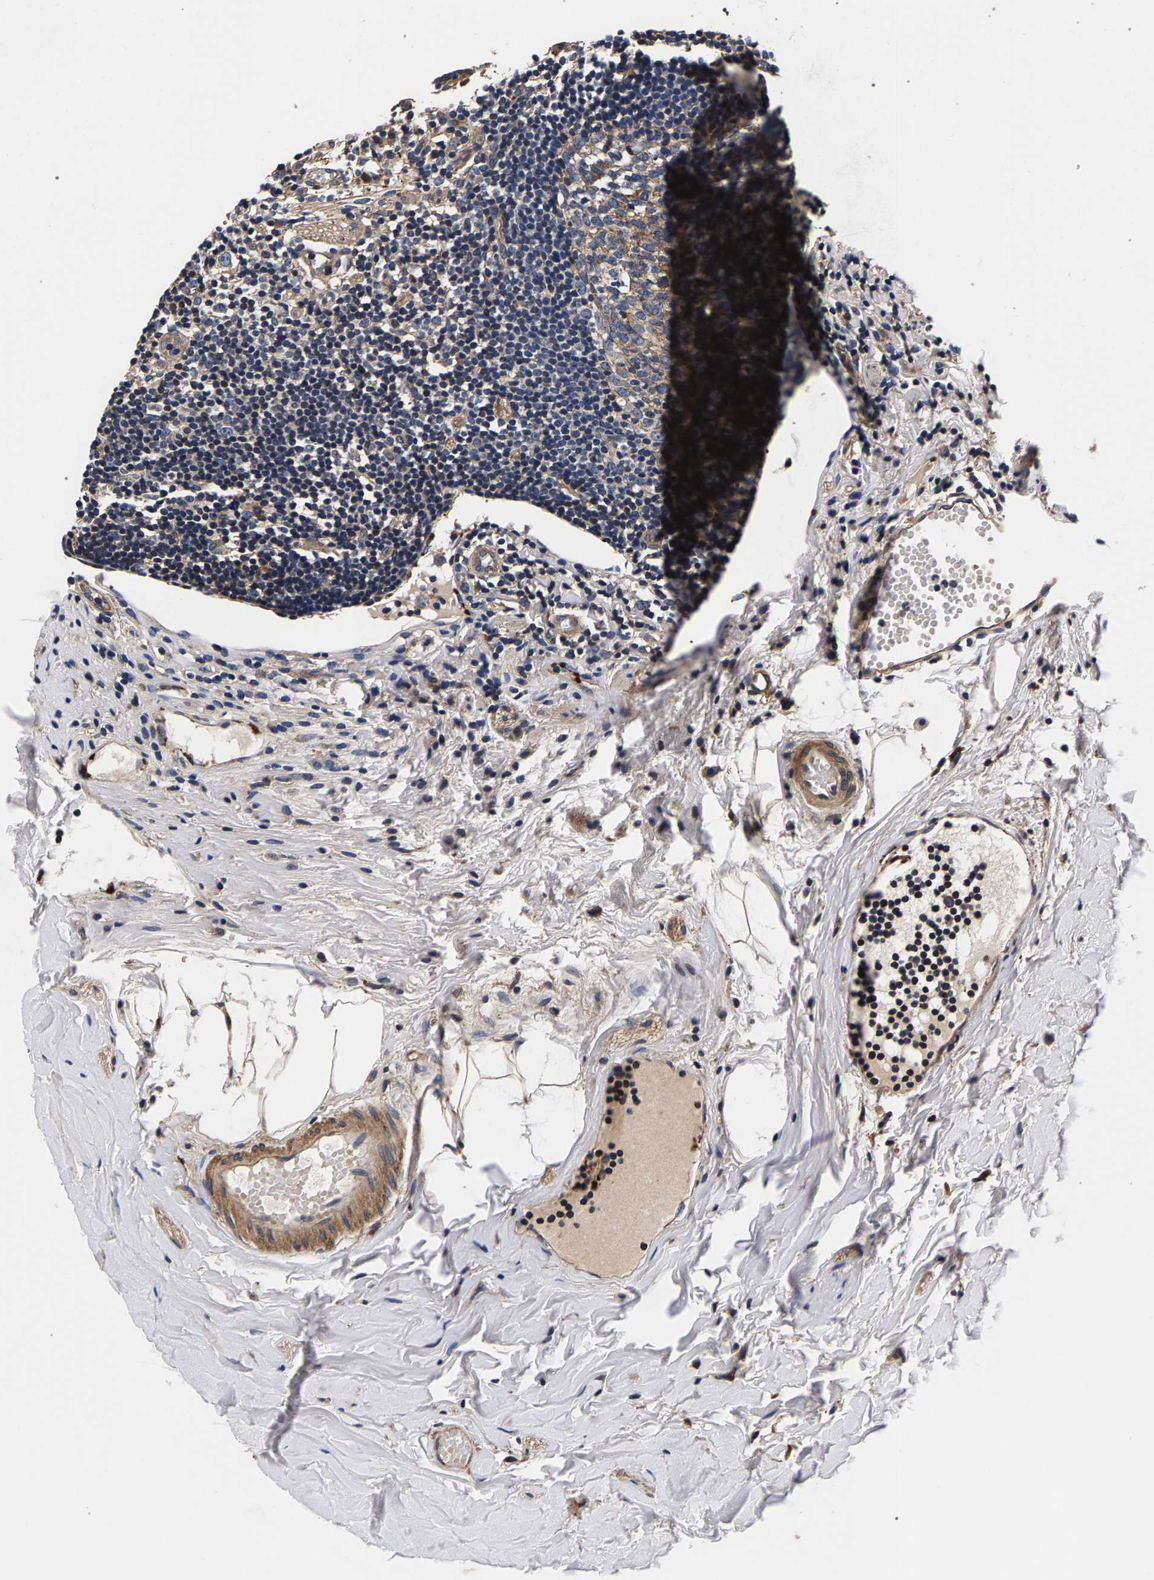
{"staining": {"intensity": "moderate", "quantity": ">75%", "location": "cytoplasmic/membranous"}, "tissue": "appendix", "cell_type": "Glandular cells", "image_type": "normal", "snomed": [{"axis": "morphology", "description": "Normal tissue, NOS"}, {"axis": "topography", "description": "Appendix"}], "caption": "DAB (3,3'-diaminobenzidine) immunohistochemical staining of benign appendix exhibits moderate cytoplasmic/membranous protein expression in about >75% of glandular cells.", "gene": "MARCHF7", "patient": {"sex": "female", "age": 20}}